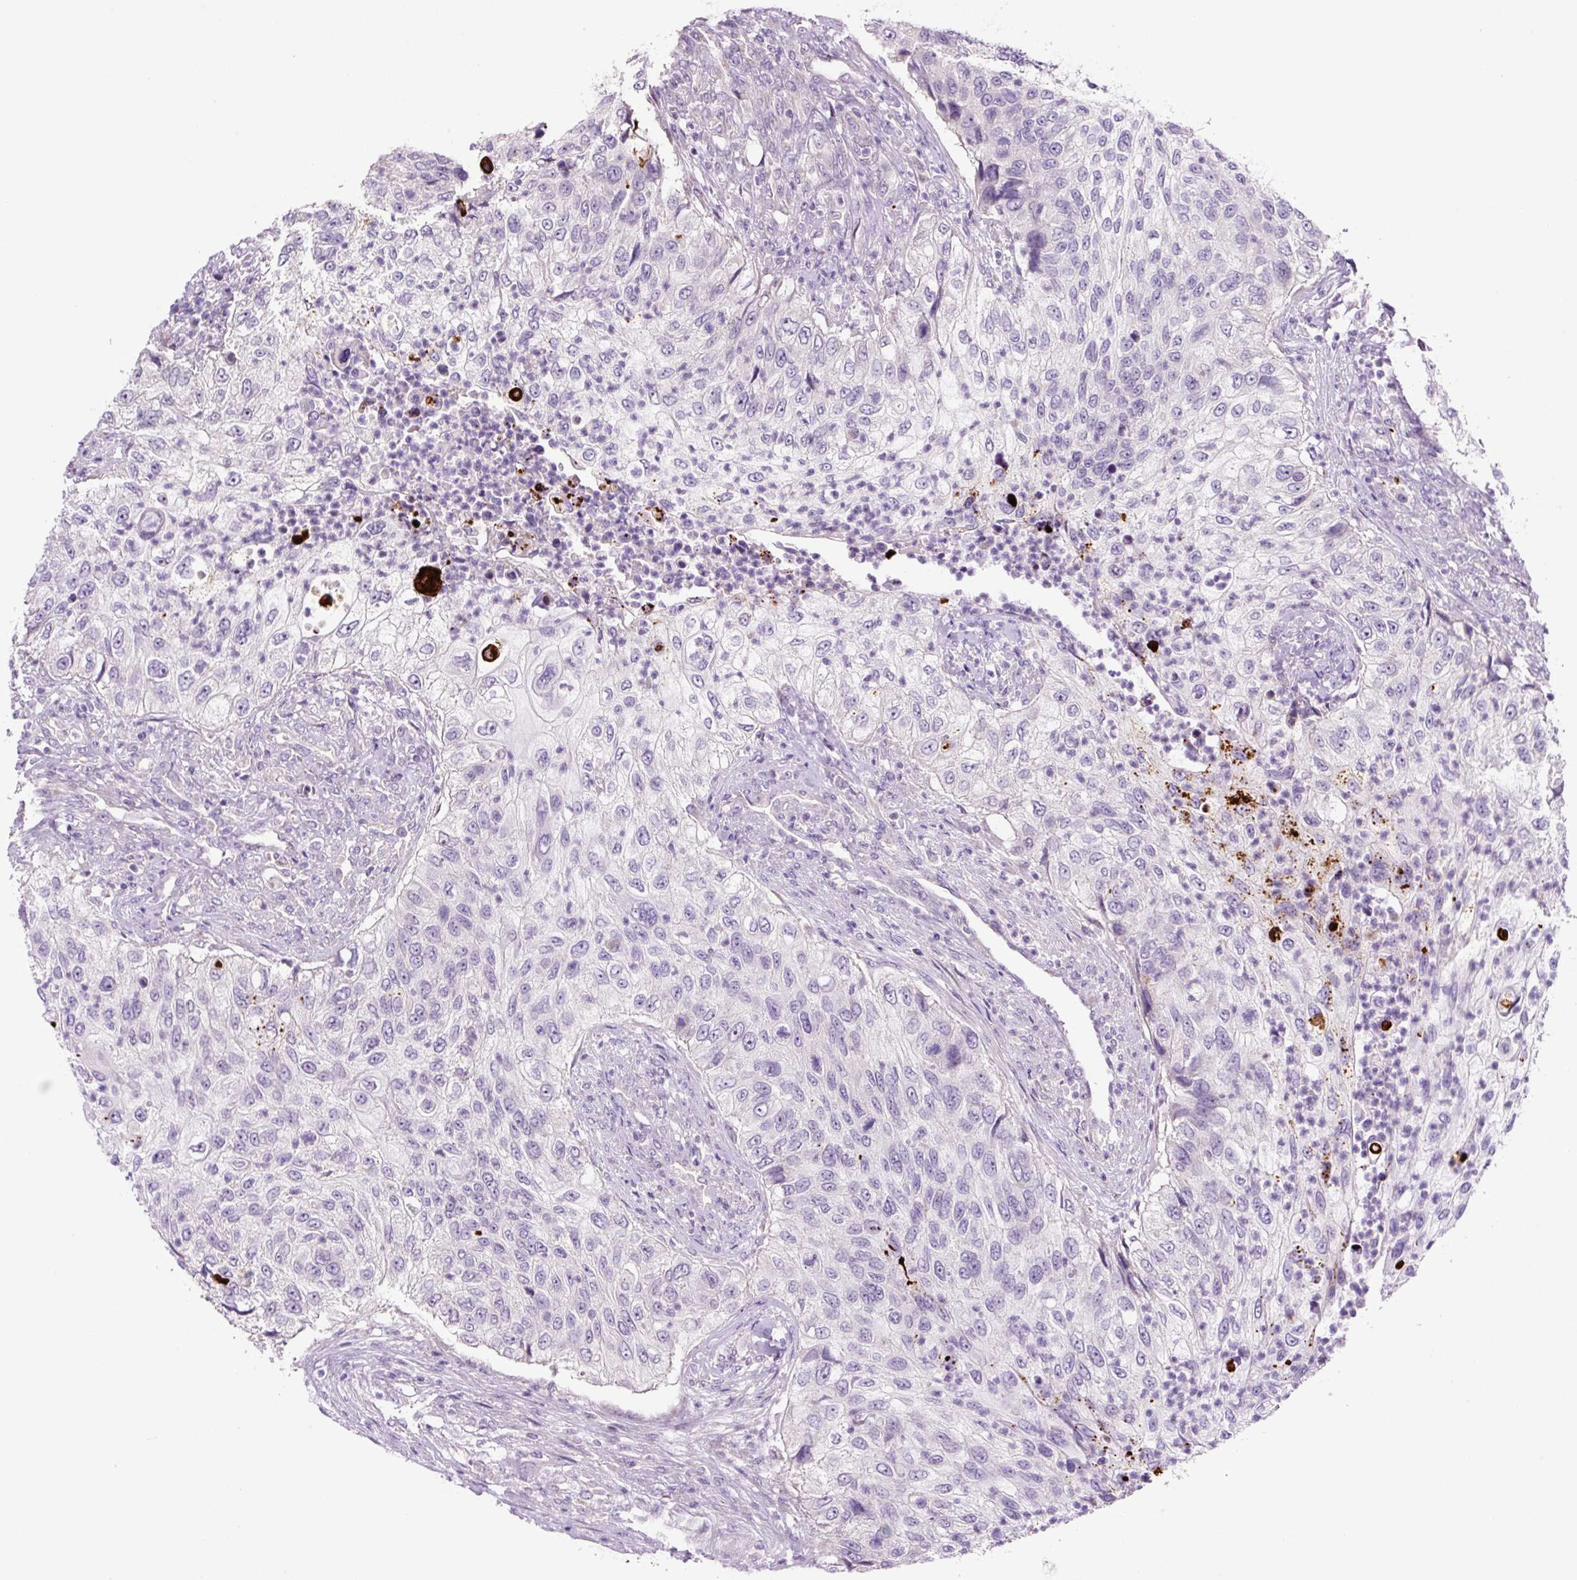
{"staining": {"intensity": "negative", "quantity": "none", "location": "none"}, "tissue": "urothelial cancer", "cell_type": "Tumor cells", "image_type": "cancer", "snomed": [{"axis": "morphology", "description": "Urothelial carcinoma, High grade"}, {"axis": "topography", "description": "Urinary bladder"}], "caption": "Immunohistochemistry (IHC) photomicrograph of neoplastic tissue: urothelial carcinoma (high-grade) stained with DAB (3,3'-diaminobenzidine) reveals no significant protein staining in tumor cells. (DAB (3,3'-diaminobenzidine) immunohistochemistry visualized using brightfield microscopy, high magnification).", "gene": "OGDHL", "patient": {"sex": "female", "age": 60}}